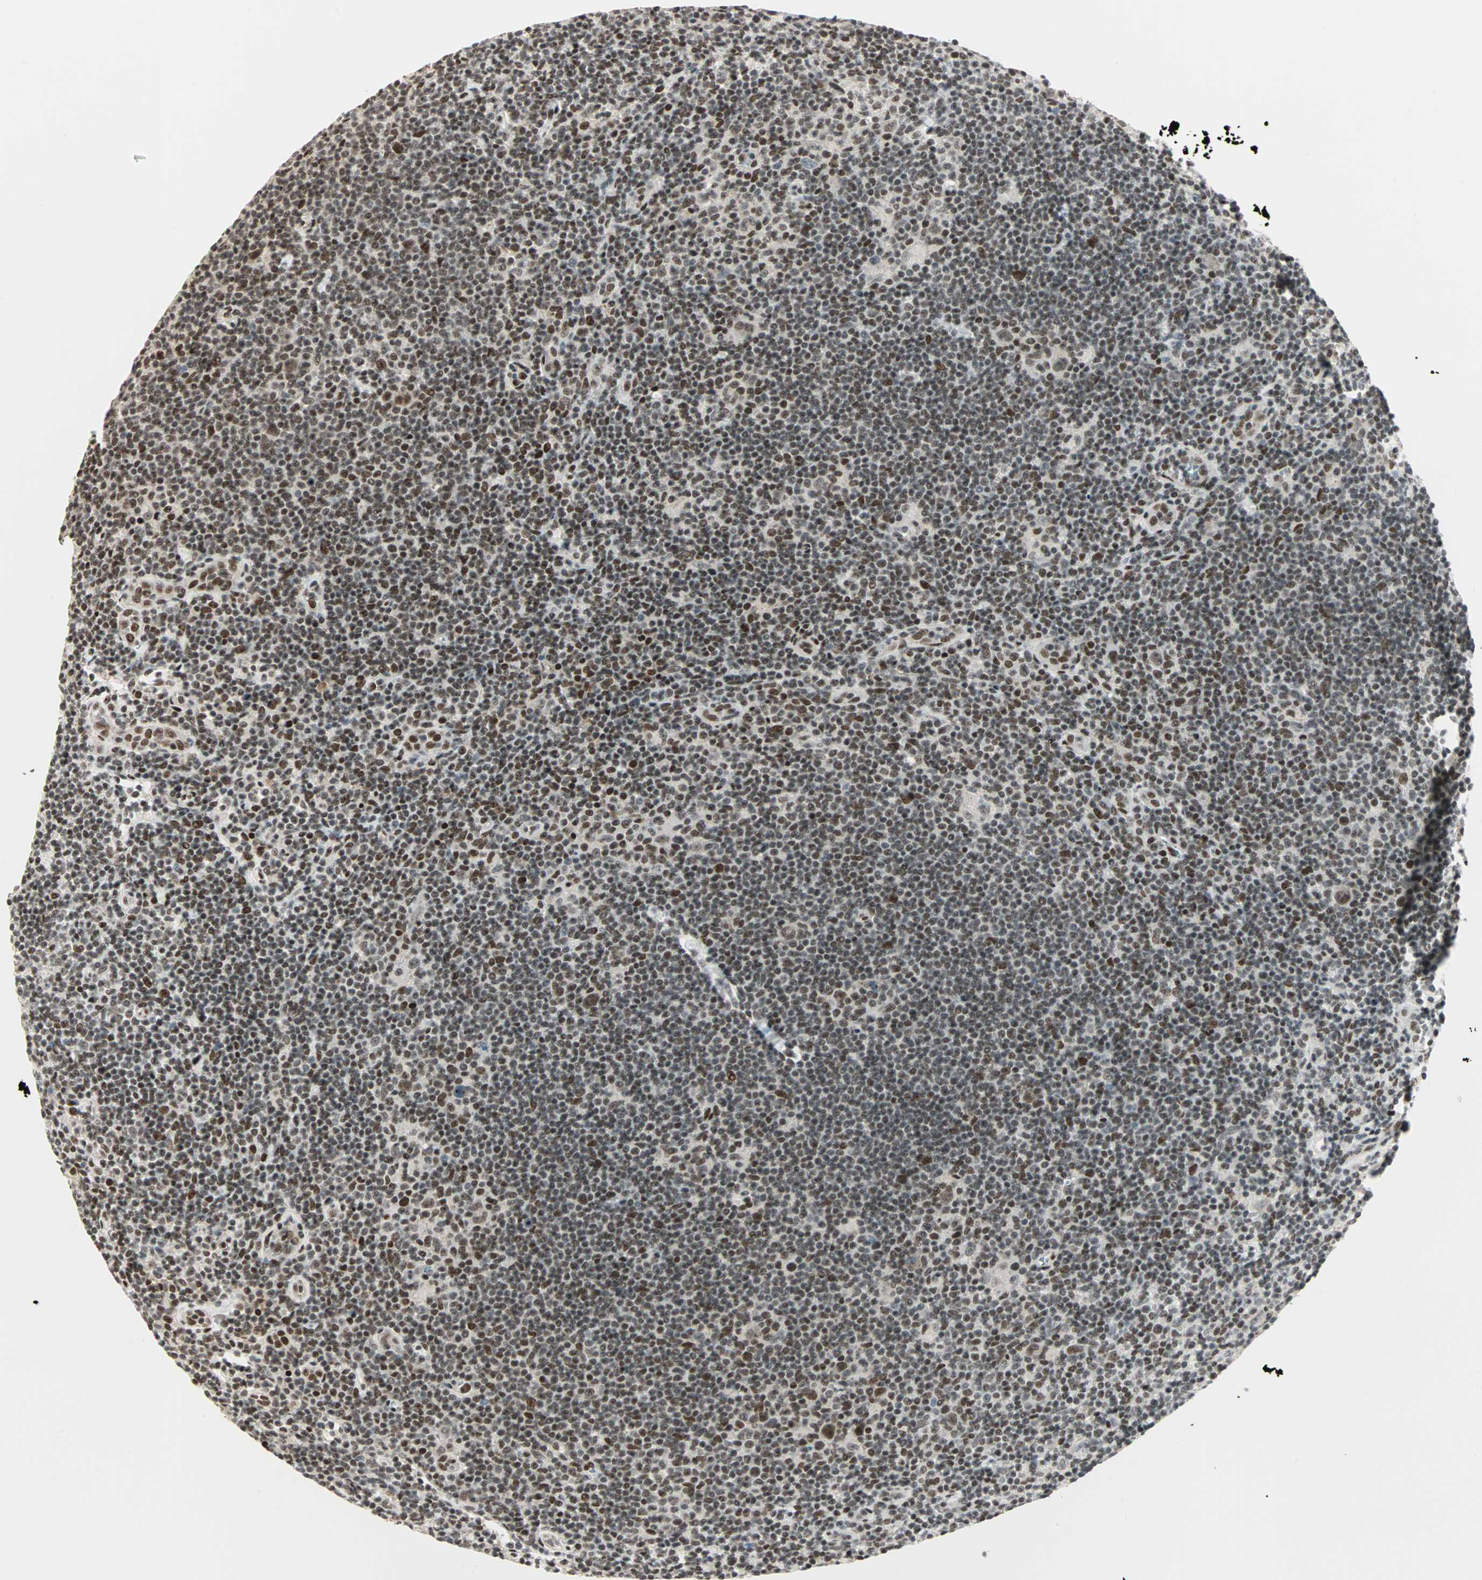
{"staining": {"intensity": "moderate", "quantity": ">75%", "location": "nuclear"}, "tissue": "lymphoma", "cell_type": "Tumor cells", "image_type": "cancer", "snomed": [{"axis": "morphology", "description": "Hodgkin's disease, NOS"}, {"axis": "topography", "description": "Lymph node"}], "caption": "Hodgkin's disease was stained to show a protein in brown. There is medium levels of moderate nuclear positivity in about >75% of tumor cells. (DAB (3,3'-diaminobenzidine) IHC, brown staining for protein, blue staining for nuclei).", "gene": "BLM", "patient": {"sex": "female", "age": 57}}